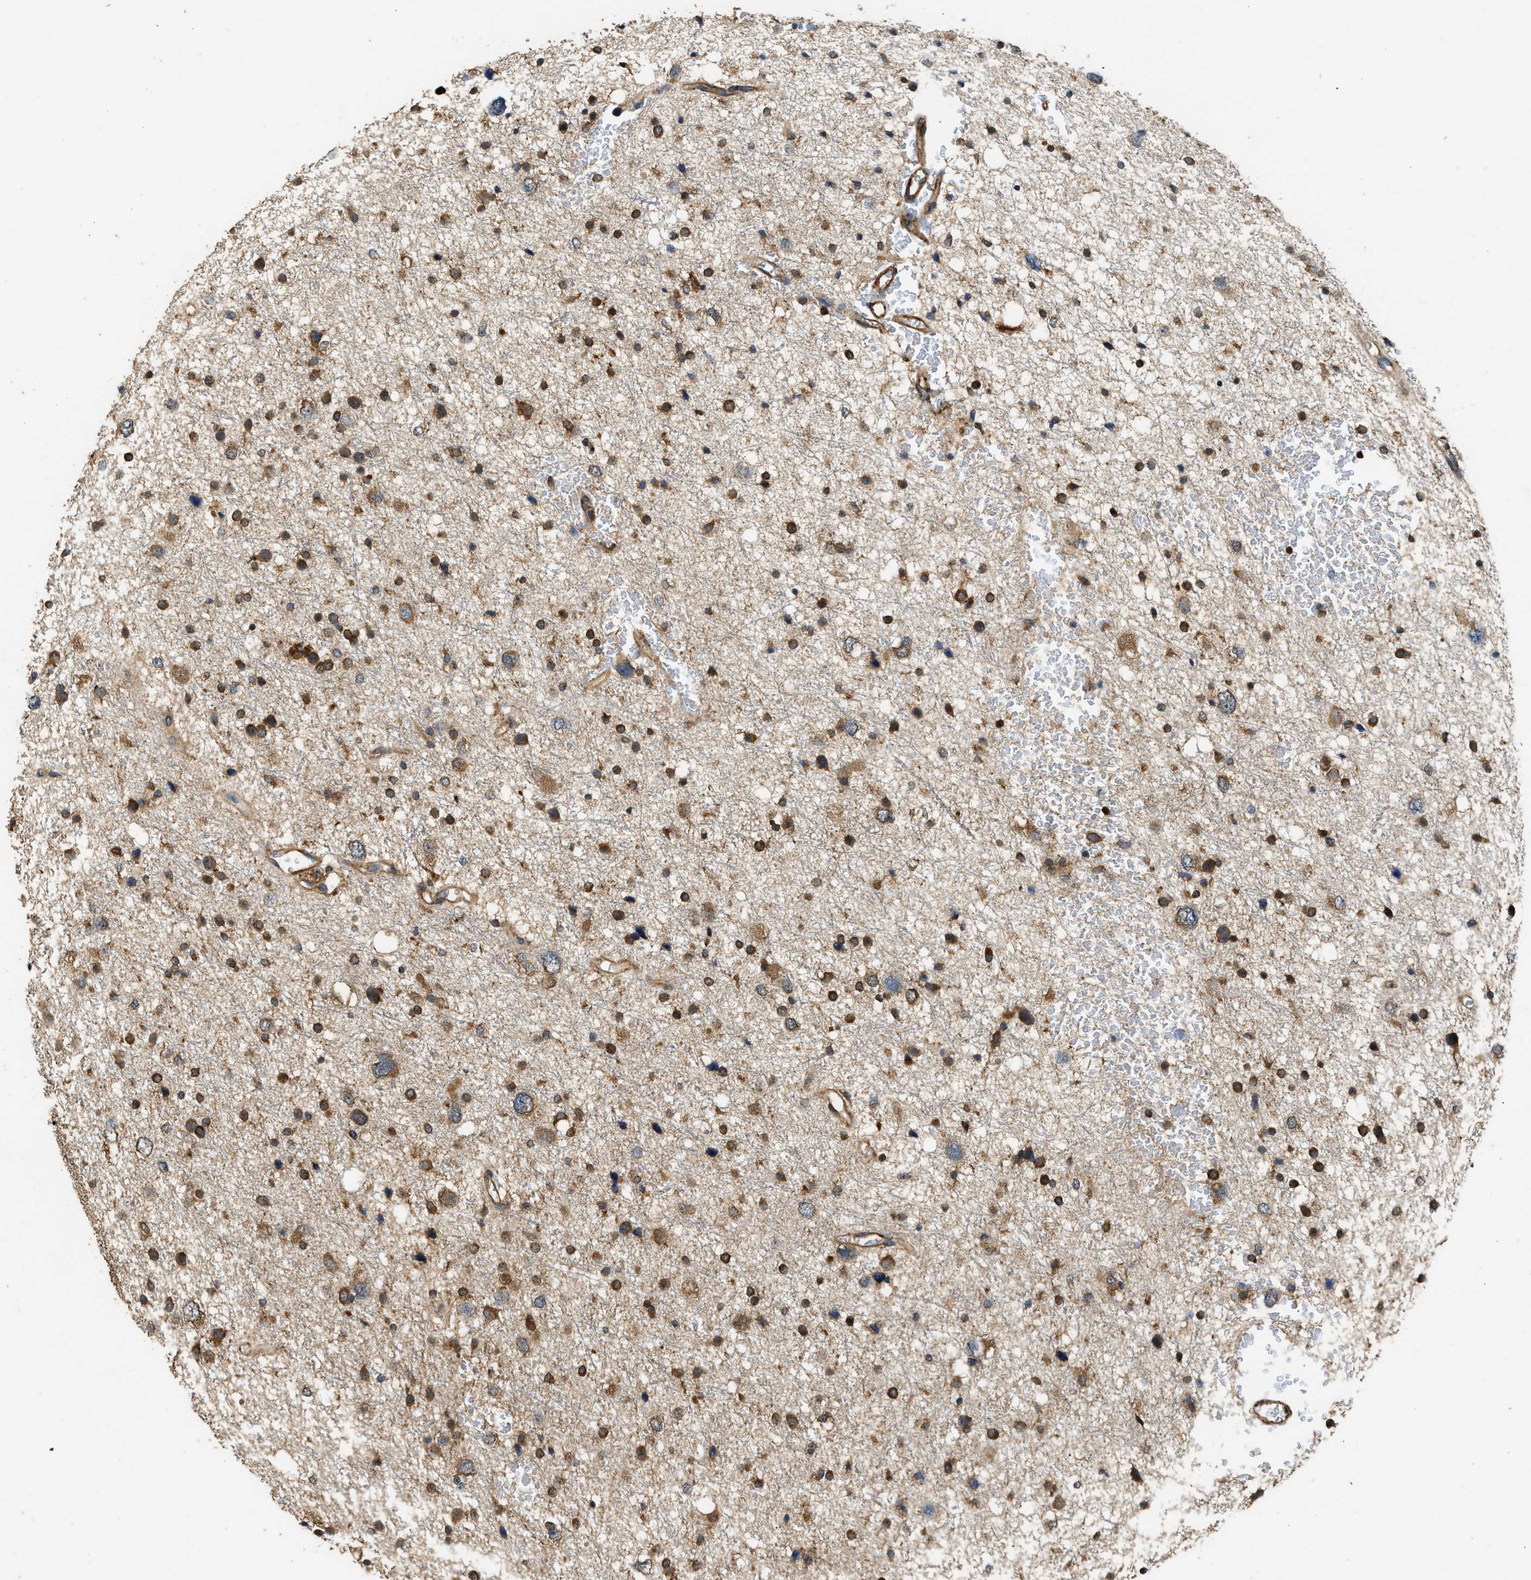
{"staining": {"intensity": "strong", "quantity": ">75%", "location": "cytoplasmic/membranous"}, "tissue": "glioma", "cell_type": "Tumor cells", "image_type": "cancer", "snomed": [{"axis": "morphology", "description": "Glioma, malignant, Low grade"}, {"axis": "topography", "description": "Brain"}], "caption": "Strong cytoplasmic/membranous protein staining is appreciated in approximately >75% of tumor cells in glioma. Using DAB (3,3'-diaminobenzidine) (brown) and hematoxylin (blue) stains, captured at high magnification using brightfield microscopy.", "gene": "SLC36A4", "patient": {"sex": "female", "age": 37}}